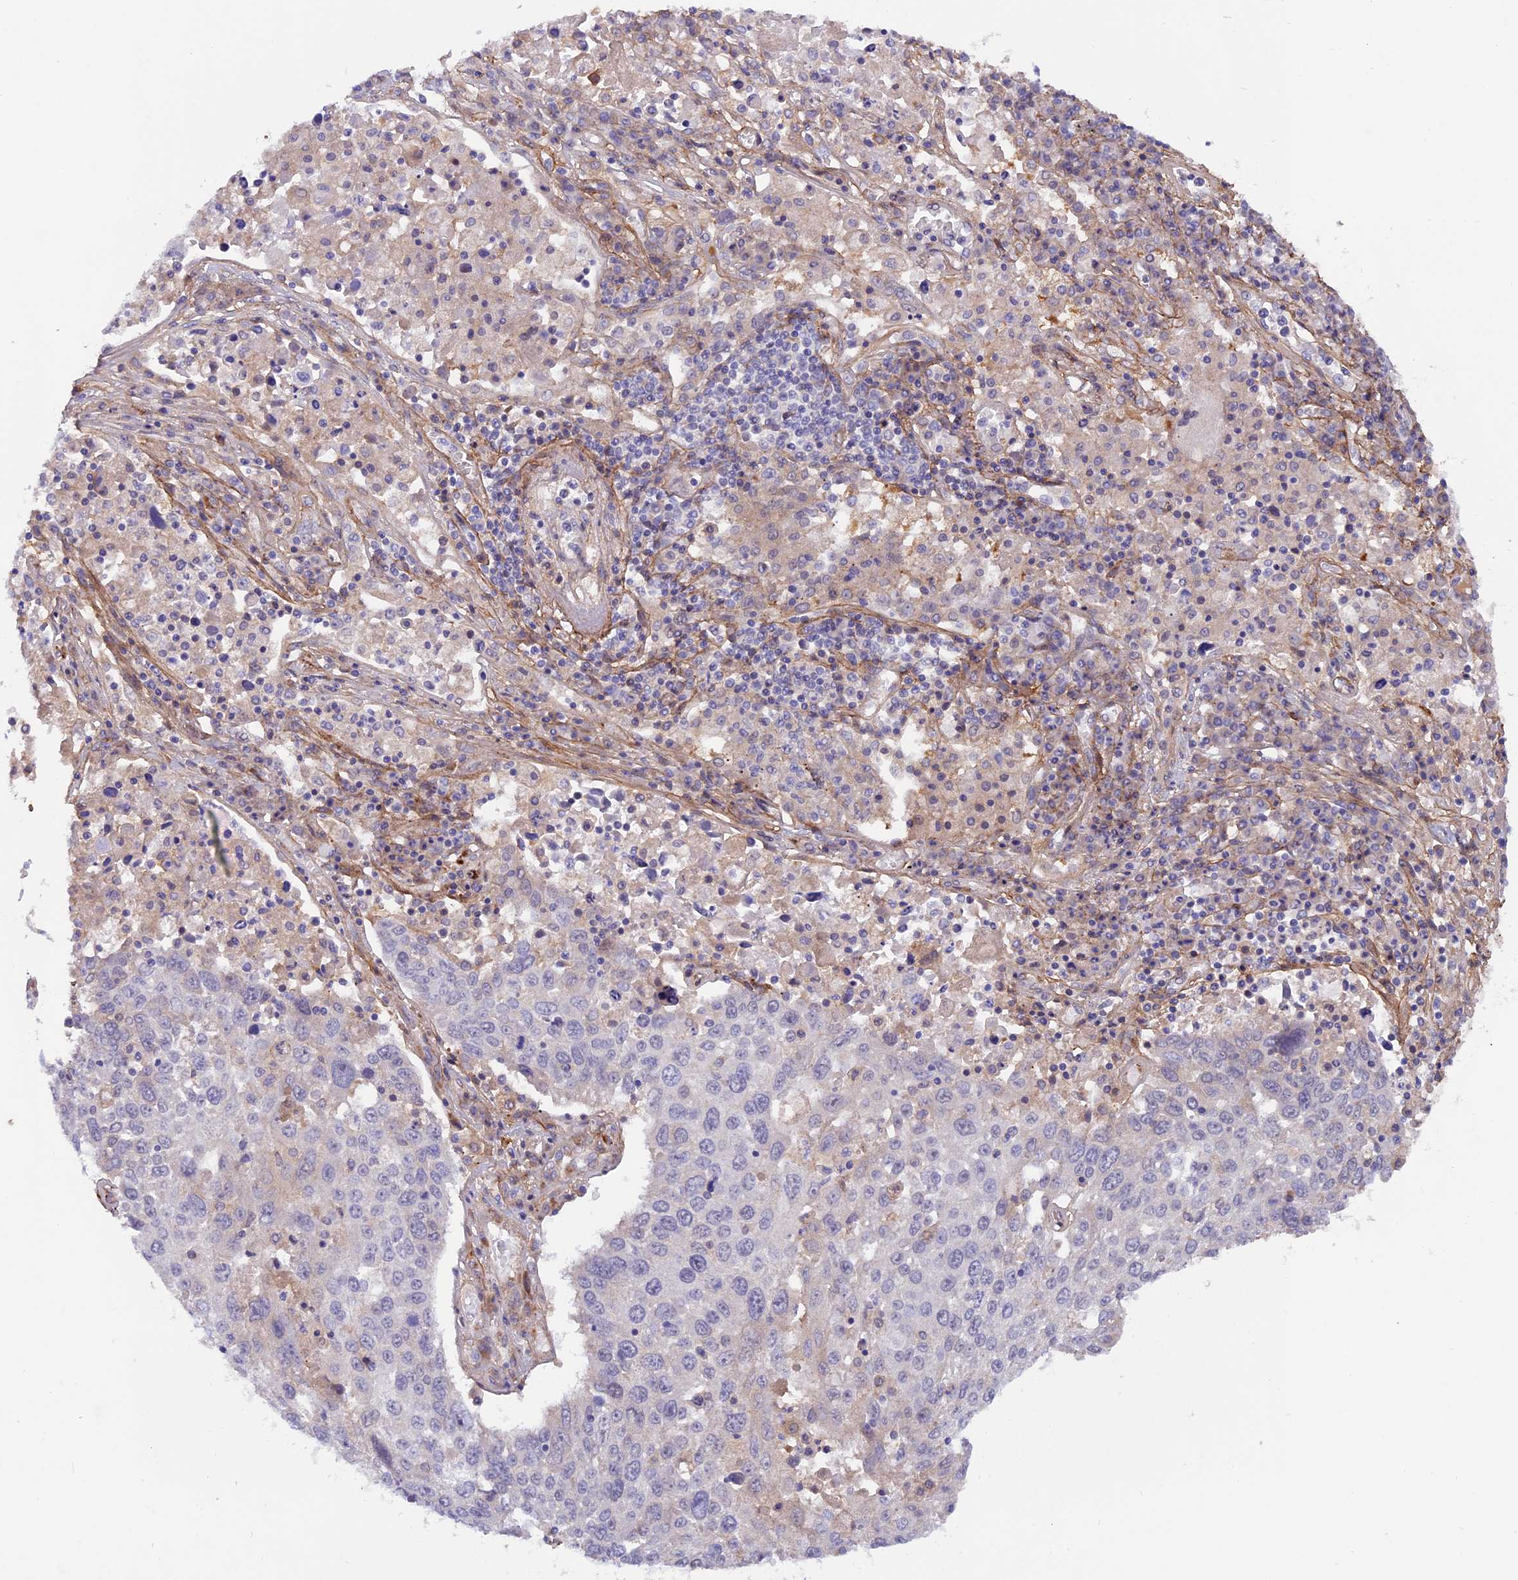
{"staining": {"intensity": "negative", "quantity": "none", "location": "none"}, "tissue": "lung cancer", "cell_type": "Tumor cells", "image_type": "cancer", "snomed": [{"axis": "morphology", "description": "Squamous cell carcinoma, NOS"}, {"axis": "topography", "description": "Lung"}], "caption": "High power microscopy photomicrograph of an immunohistochemistry image of lung cancer, revealing no significant positivity in tumor cells.", "gene": "COL4A3", "patient": {"sex": "male", "age": 65}}